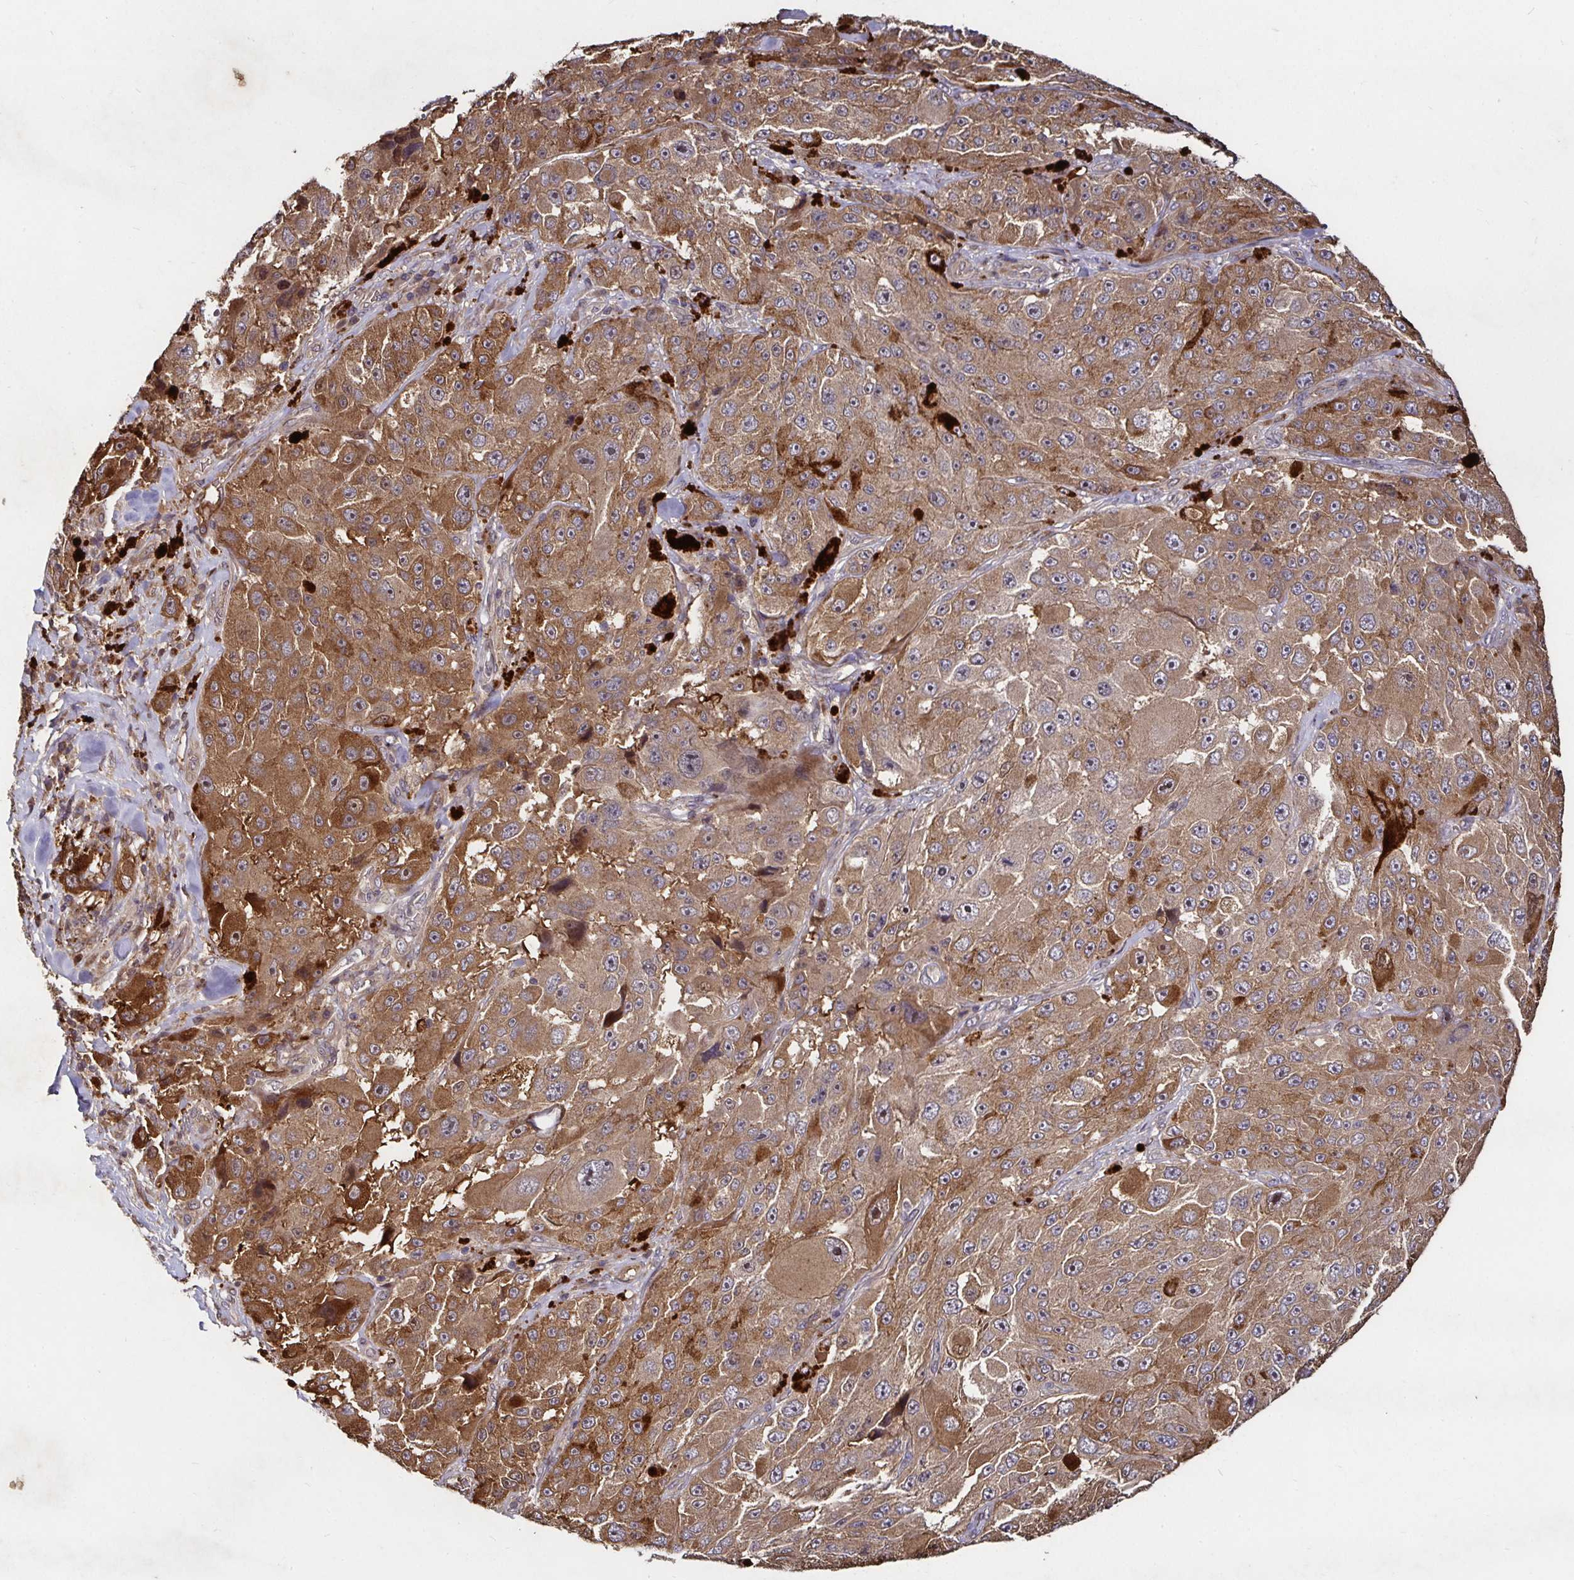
{"staining": {"intensity": "moderate", "quantity": ">75%", "location": "cytoplasmic/membranous"}, "tissue": "melanoma", "cell_type": "Tumor cells", "image_type": "cancer", "snomed": [{"axis": "morphology", "description": "Malignant melanoma, Metastatic site"}, {"axis": "topography", "description": "Lymph node"}], "caption": "Protein analysis of malignant melanoma (metastatic site) tissue reveals moderate cytoplasmic/membranous staining in about >75% of tumor cells. The staining was performed using DAB, with brown indicating positive protein expression. Nuclei are stained blue with hematoxylin.", "gene": "SMYD3", "patient": {"sex": "male", "age": 62}}